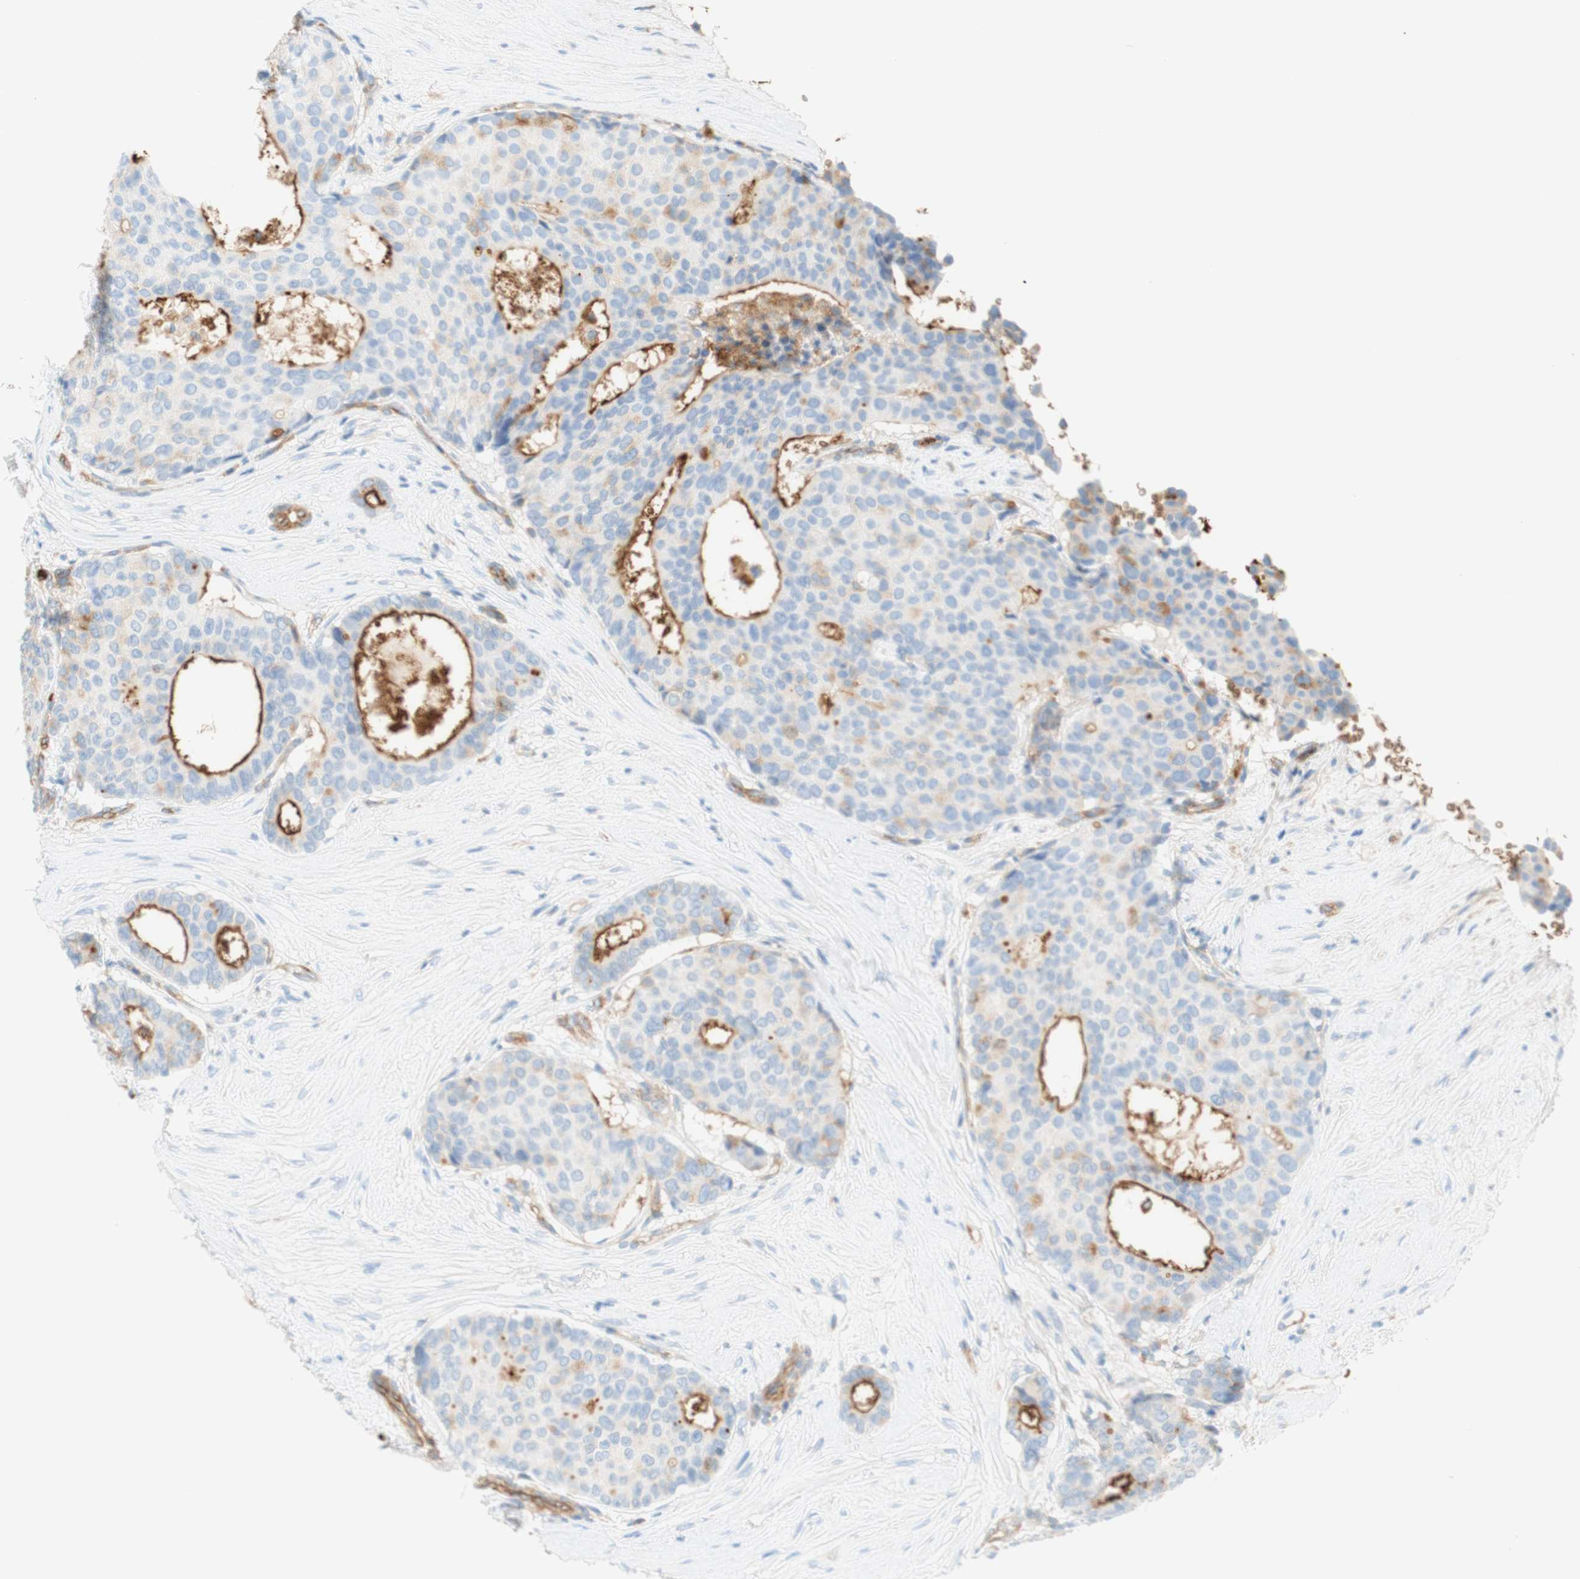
{"staining": {"intensity": "weak", "quantity": "<25%", "location": "cytoplasmic/membranous"}, "tissue": "breast cancer", "cell_type": "Tumor cells", "image_type": "cancer", "snomed": [{"axis": "morphology", "description": "Duct carcinoma"}, {"axis": "topography", "description": "Breast"}], "caption": "There is no significant staining in tumor cells of breast cancer (infiltrating ductal carcinoma).", "gene": "STOM", "patient": {"sex": "female", "age": 75}}